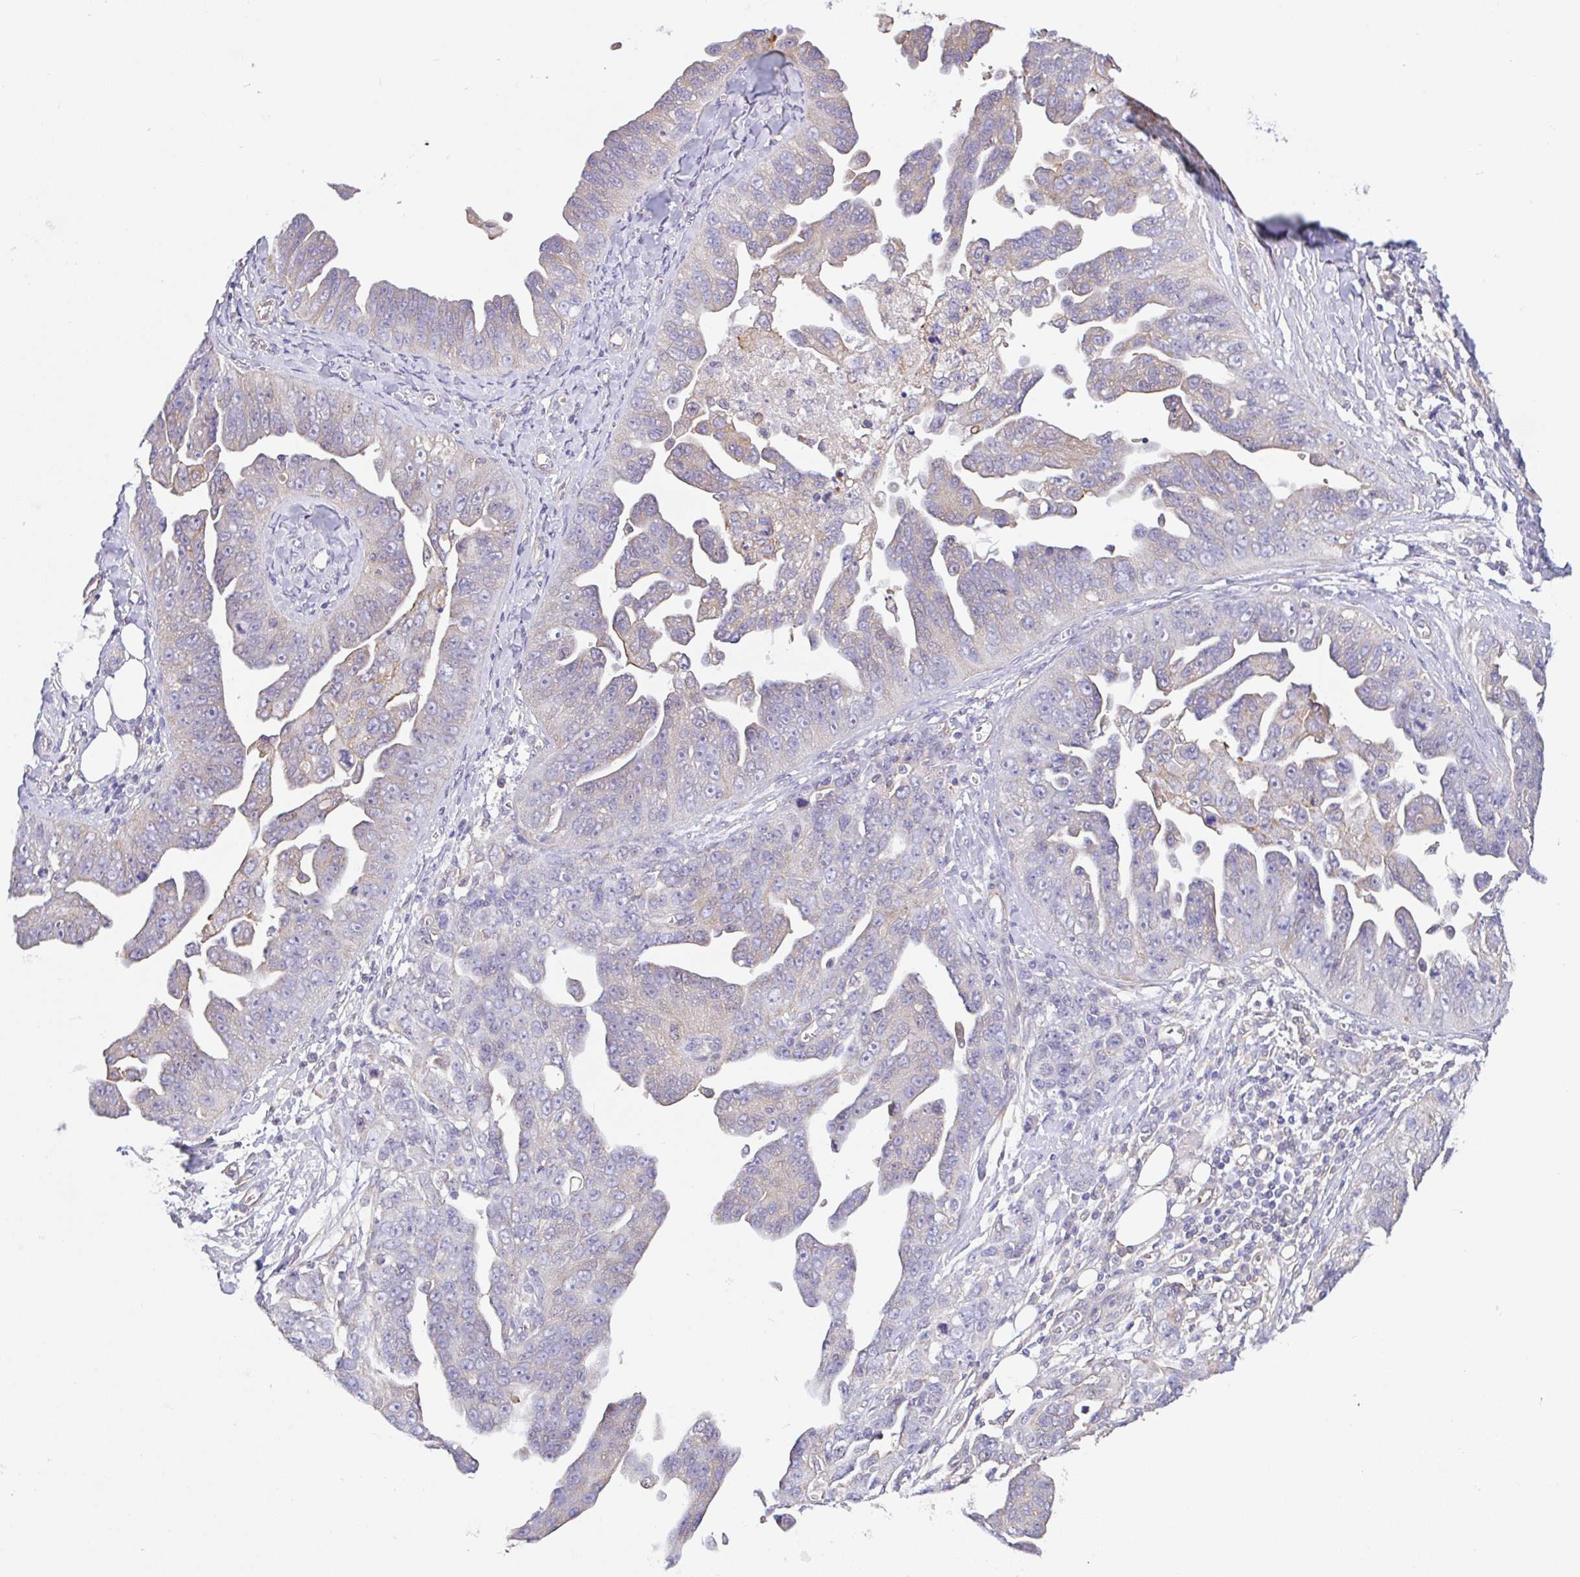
{"staining": {"intensity": "weak", "quantity": "25%-75%", "location": "cytoplasmic/membranous"}, "tissue": "ovarian cancer", "cell_type": "Tumor cells", "image_type": "cancer", "snomed": [{"axis": "morphology", "description": "Cystadenocarcinoma, serous, NOS"}, {"axis": "topography", "description": "Ovary"}], "caption": "A photomicrograph of ovarian cancer (serous cystadenocarcinoma) stained for a protein shows weak cytoplasmic/membranous brown staining in tumor cells.", "gene": "PLCD4", "patient": {"sex": "female", "age": 75}}